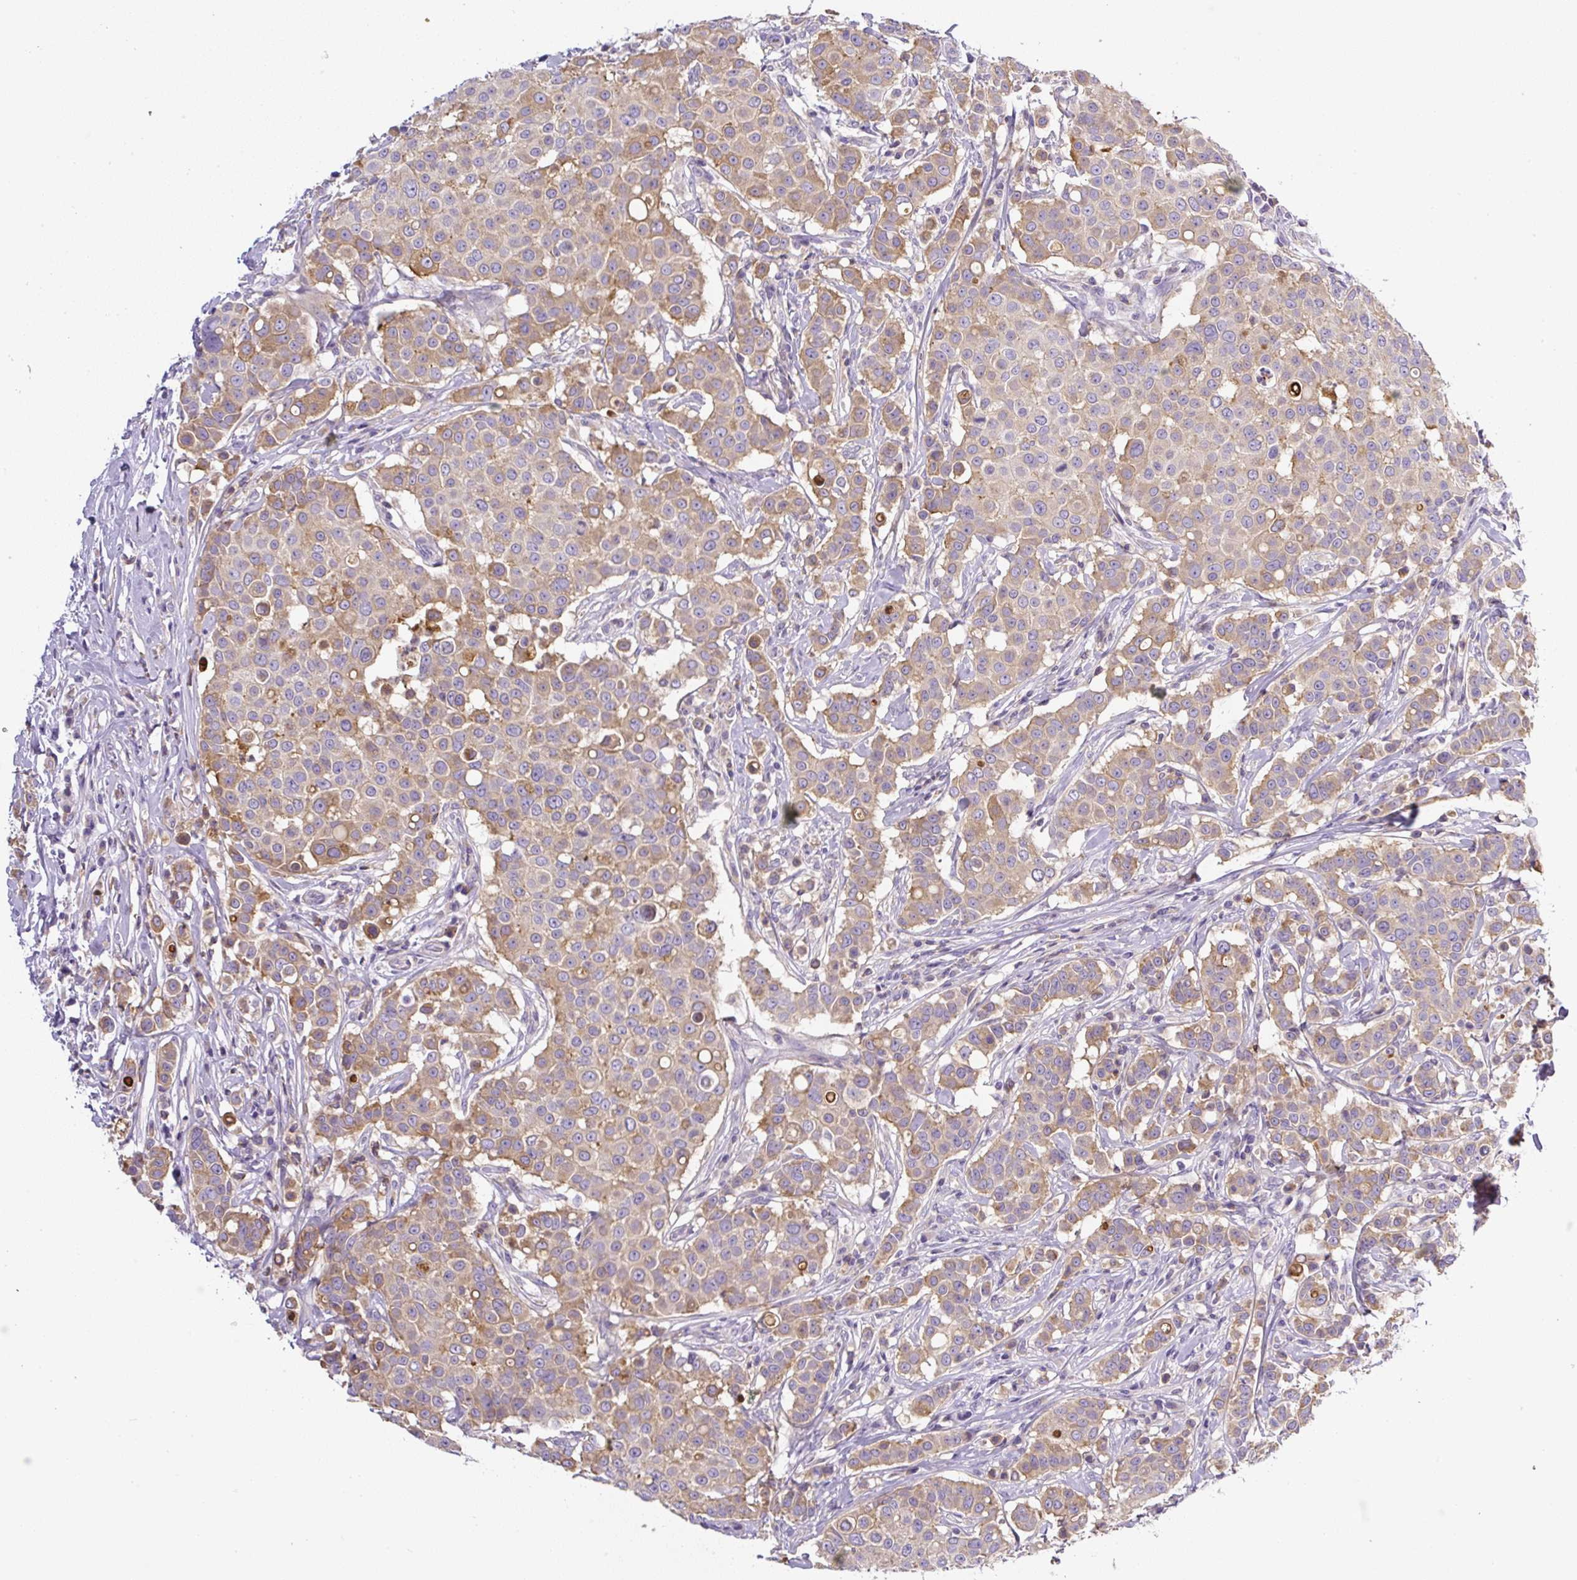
{"staining": {"intensity": "moderate", "quantity": ">75%", "location": "cytoplasmic/membranous"}, "tissue": "breast cancer", "cell_type": "Tumor cells", "image_type": "cancer", "snomed": [{"axis": "morphology", "description": "Duct carcinoma"}, {"axis": "topography", "description": "Breast"}], "caption": "Intraductal carcinoma (breast) stained with a protein marker exhibits moderate staining in tumor cells.", "gene": "PIP5KL1", "patient": {"sex": "female", "age": 27}}